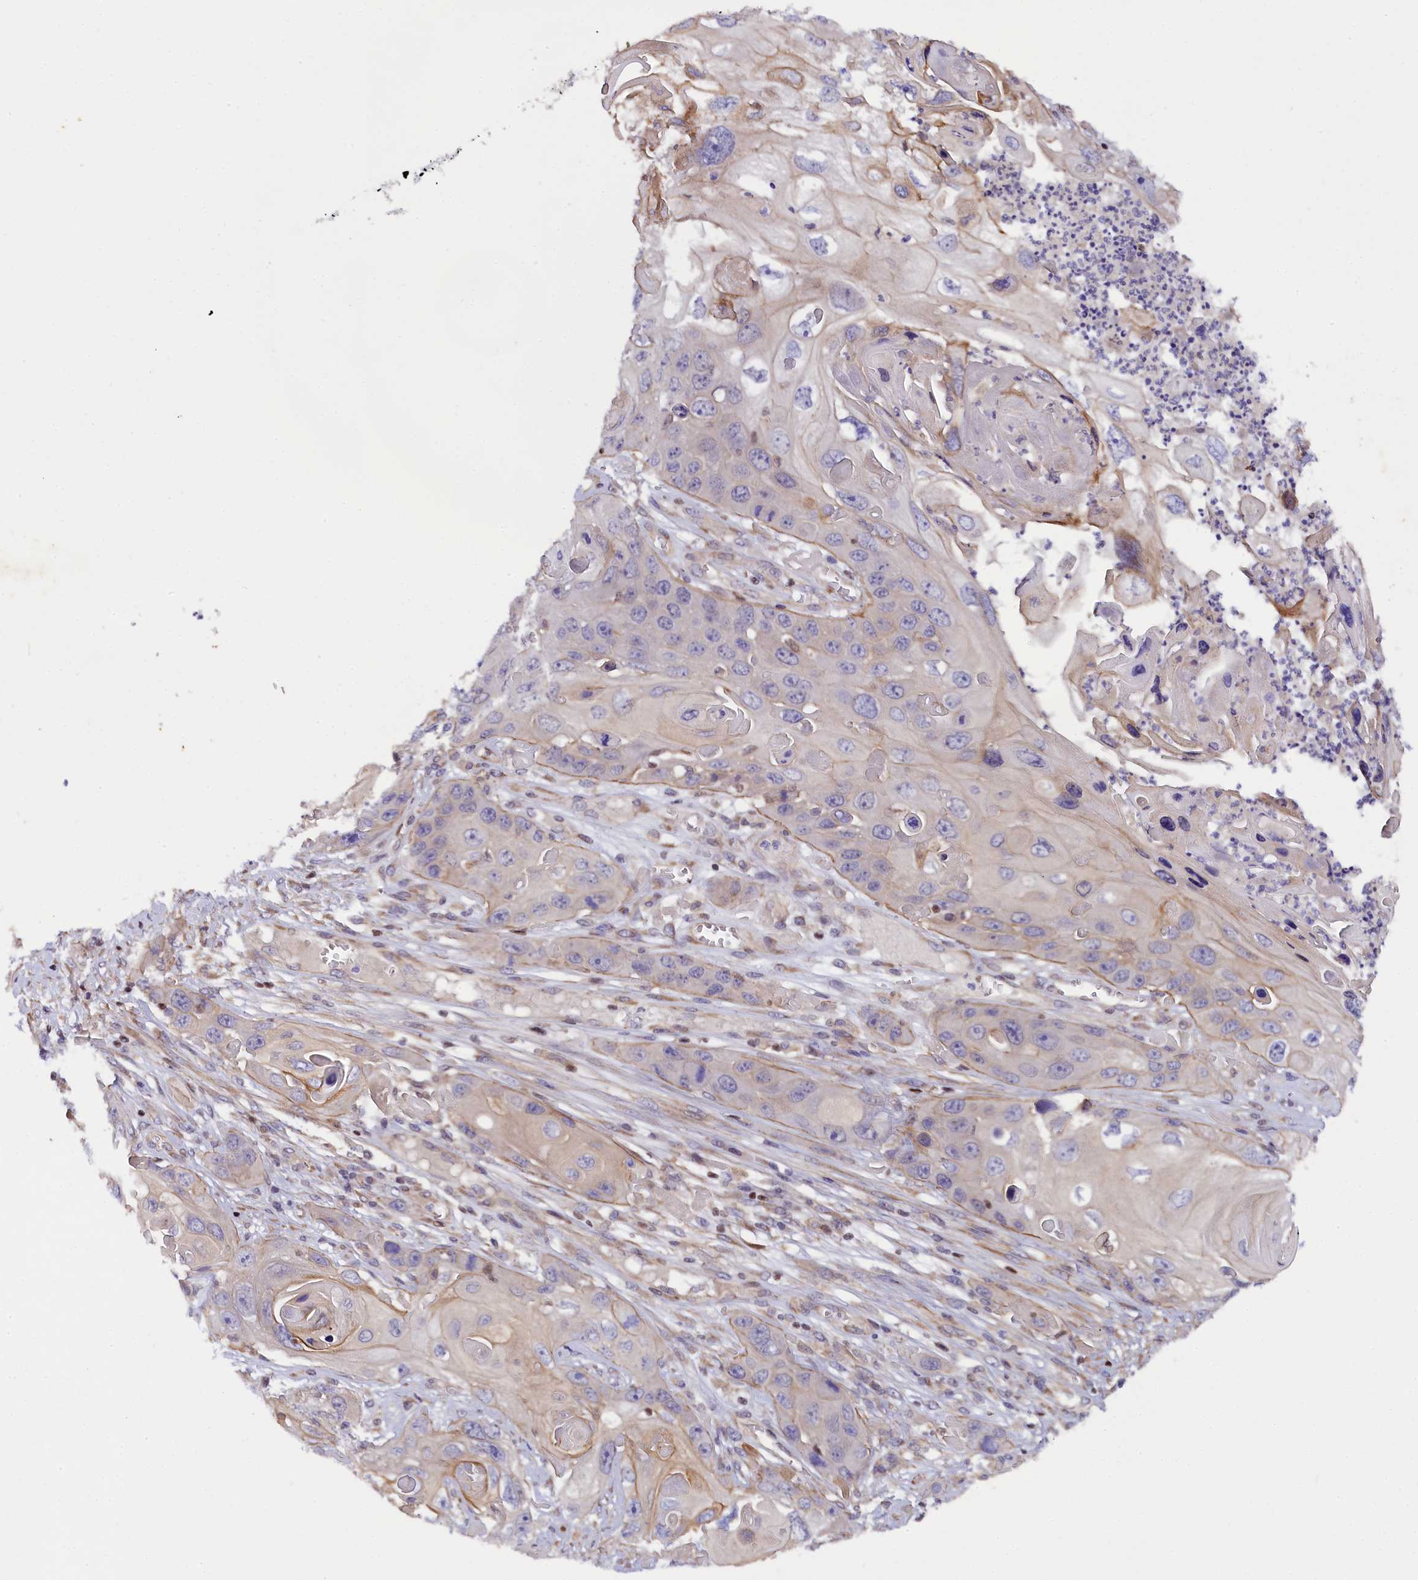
{"staining": {"intensity": "weak", "quantity": "<25%", "location": "cytoplasmic/membranous"}, "tissue": "skin cancer", "cell_type": "Tumor cells", "image_type": "cancer", "snomed": [{"axis": "morphology", "description": "Squamous cell carcinoma, NOS"}, {"axis": "topography", "description": "Skin"}], "caption": "IHC photomicrograph of human skin squamous cell carcinoma stained for a protein (brown), which demonstrates no positivity in tumor cells.", "gene": "SP4", "patient": {"sex": "male", "age": 55}}